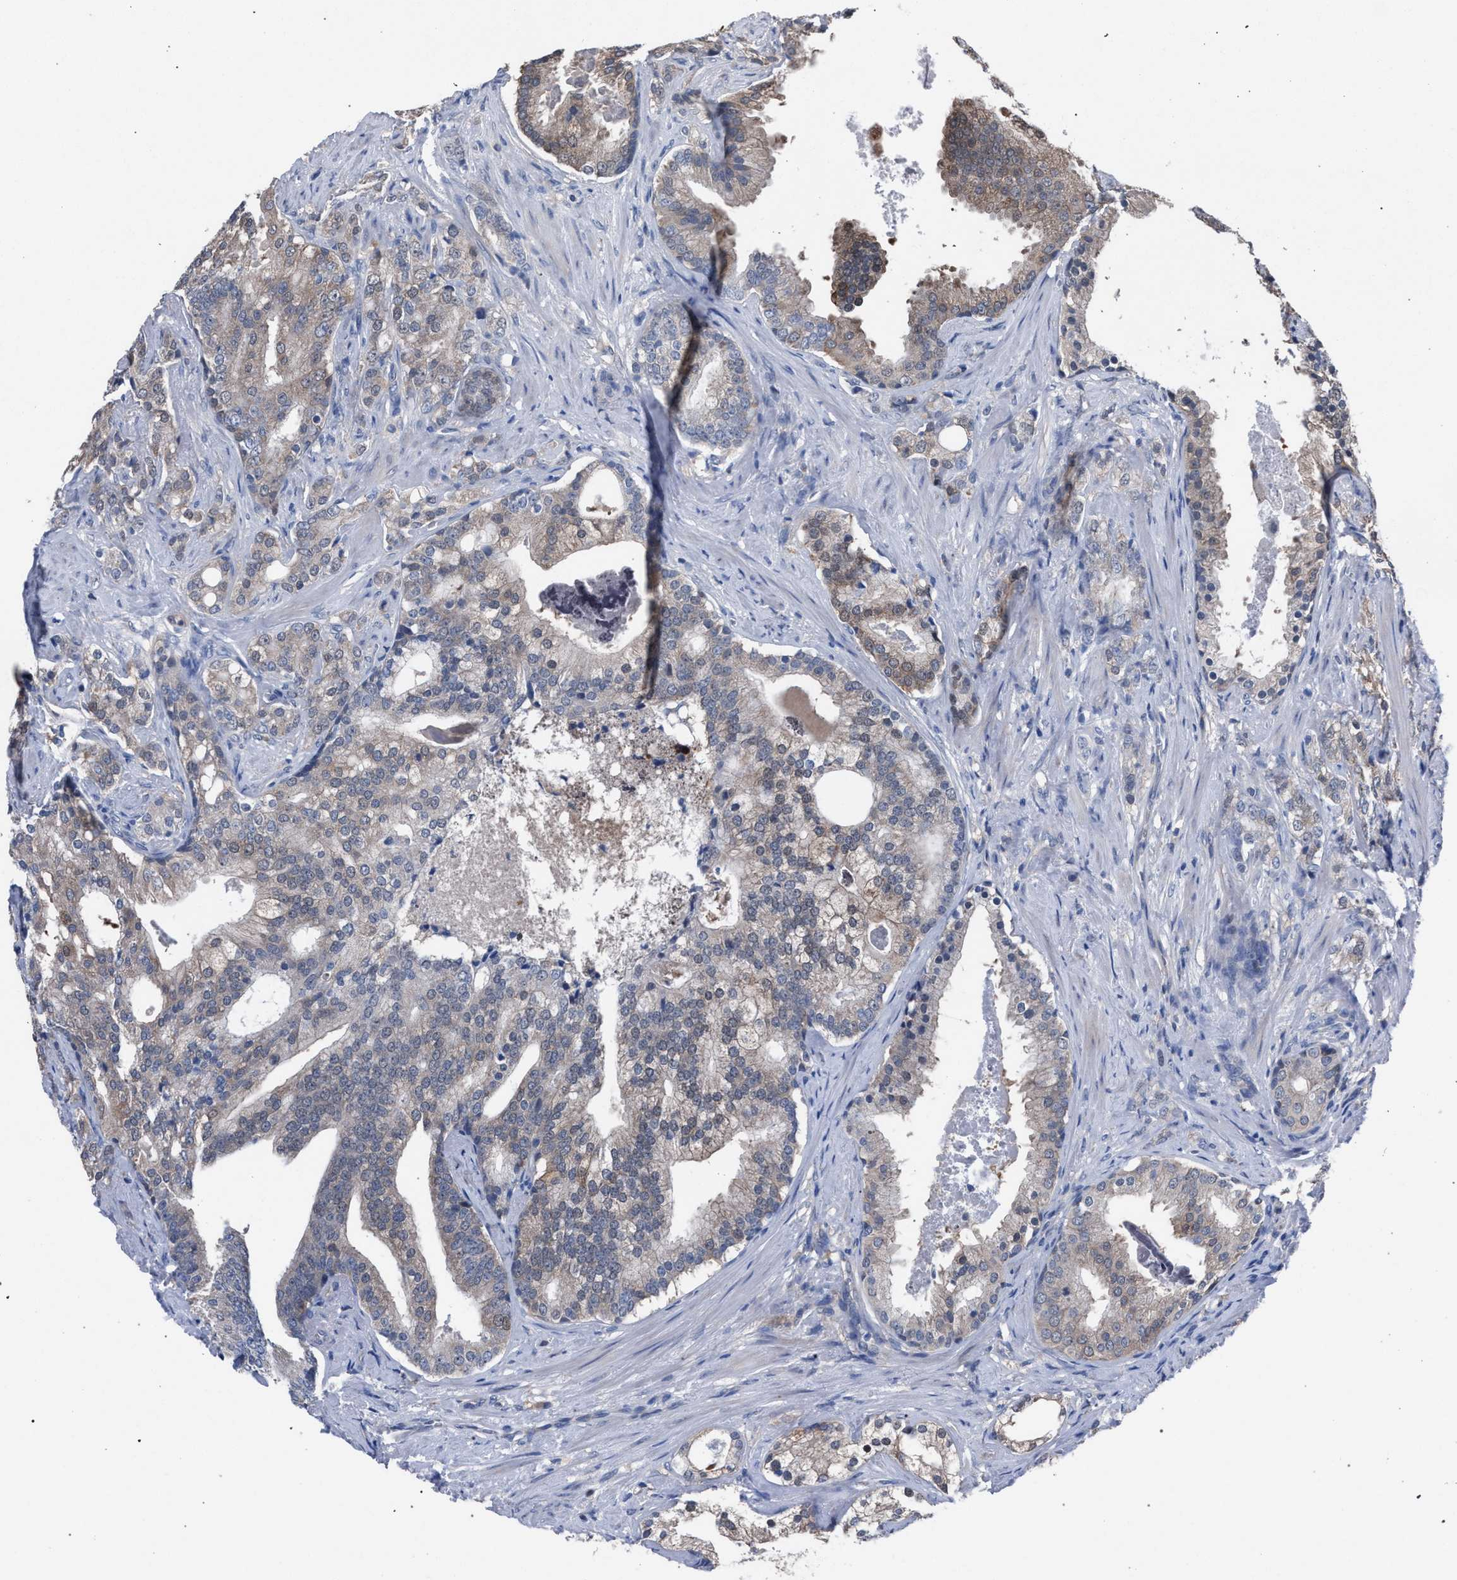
{"staining": {"intensity": "weak", "quantity": "<25%", "location": "cytoplasmic/membranous"}, "tissue": "prostate cancer", "cell_type": "Tumor cells", "image_type": "cancer", "snomed": [{"axis": "morphology", "description": "Adenocarcinoma, Low grade"}, {"axis": "topography", "description": "Prostate"}], "caption": "An immunohistochemistry micrograph of prostate adenocarcinoma (low-grade) is shown. There is no staining in tumor cells of prostate adenocarcinoma (low-grade).", "gene": "CRYZ", "patient": {"sex": "male", "age": 58}}